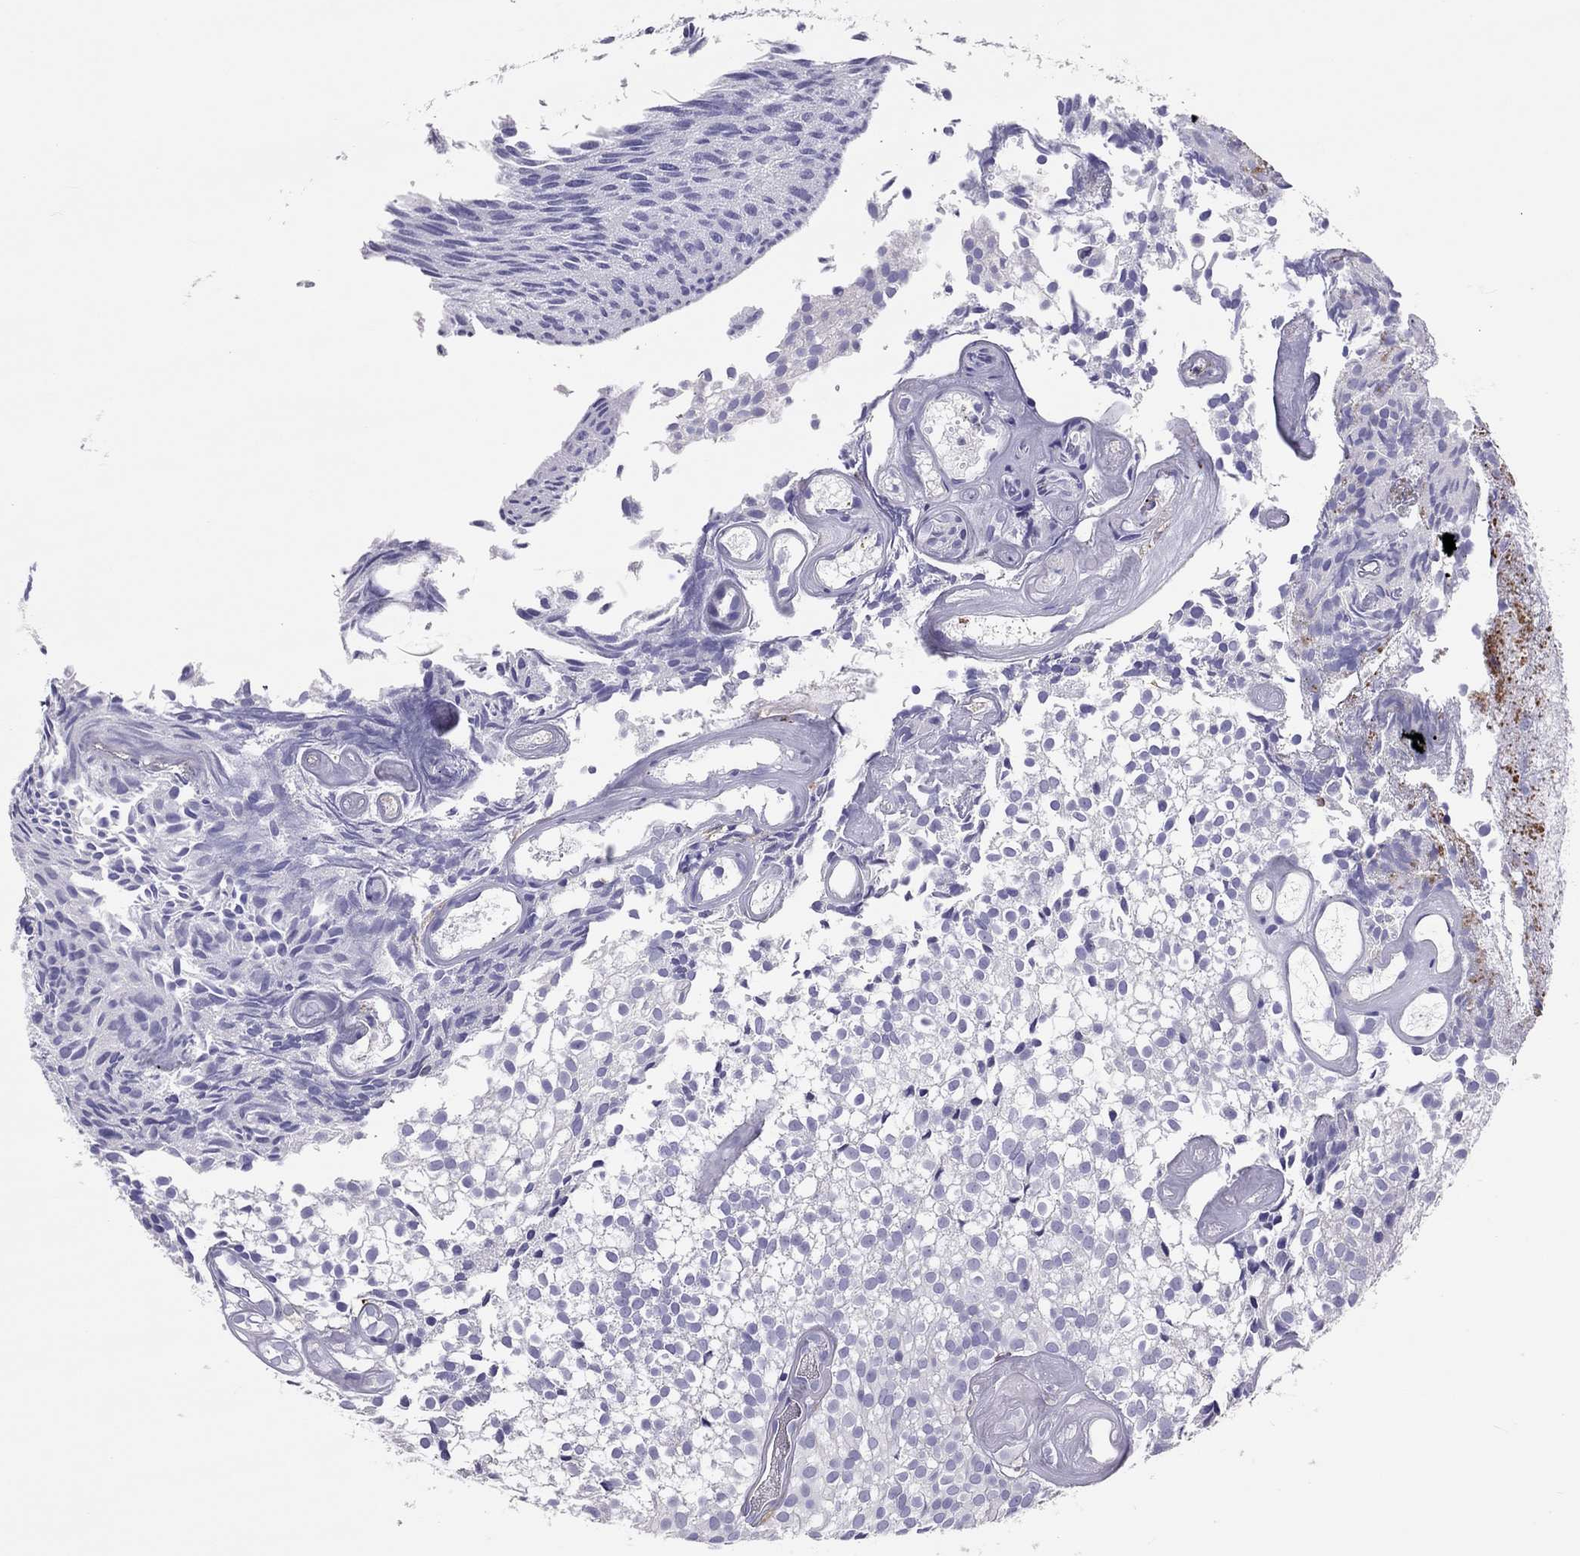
{"staining": {"intensity": "negative", "quantity": "none", "location": "none"}, "tissue": "urothelial cancer", "cell_type": "Tumor cells", "image_type": "cancer", "snomed": [{"axis": "morphology", "description": "Urothelial carcinoma, Low grade"}, {"axis": "topography", "description": "Urinary bladder"}], "caption": "DAB immunohistochemical staining of human urothelial cancer demonstrates no significant staining in tumor cells. The staining is performed using DAB (3,3'-diaminobenzidine) brown chromogen with nuclei counter-stained in using hematoxylin.", "gene": "ADORA2A", "patient": {"sex": "male", "age": 89}}